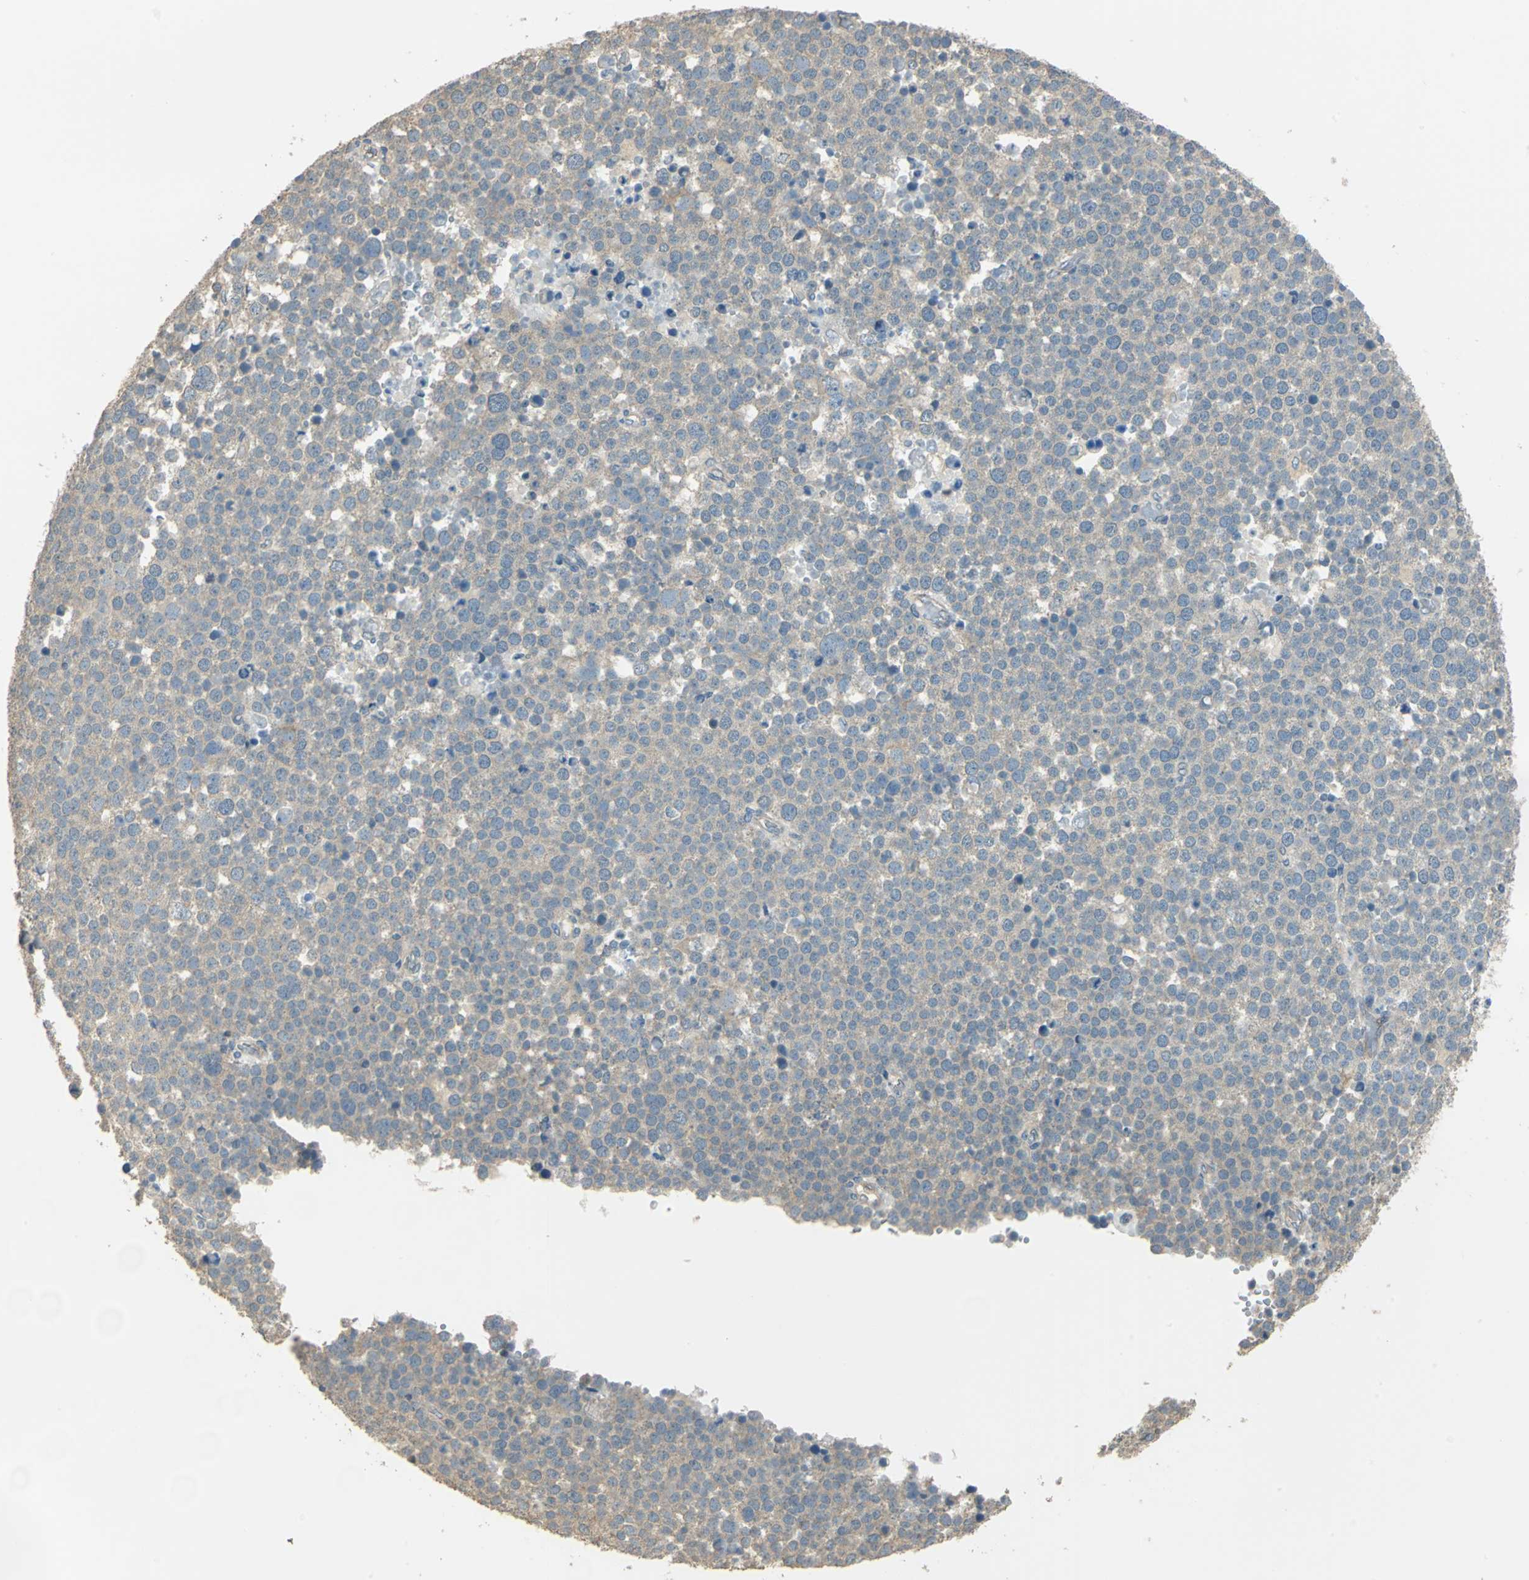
{"staining": {"intensity": "weak", "quantity": ">75%", "location": "cytoplasmic/membranous"}, "tissue": "testis cancer", "cell_type": "Tumor cells", "image_type": "cancer", "snomed": [{"axis": "morphology", "description": "Seminoma, NOS"}, {"axis": "topography", "description": "Testis"}], "caption": "Testis cancer (seminoma) was stained to show a protein in brown. There is low levels of weak cytoplasmic/membranous staining in about >75% of tumor cells.", "gene": "SHC2", "patient": {"sex": "male", "age": 71}}